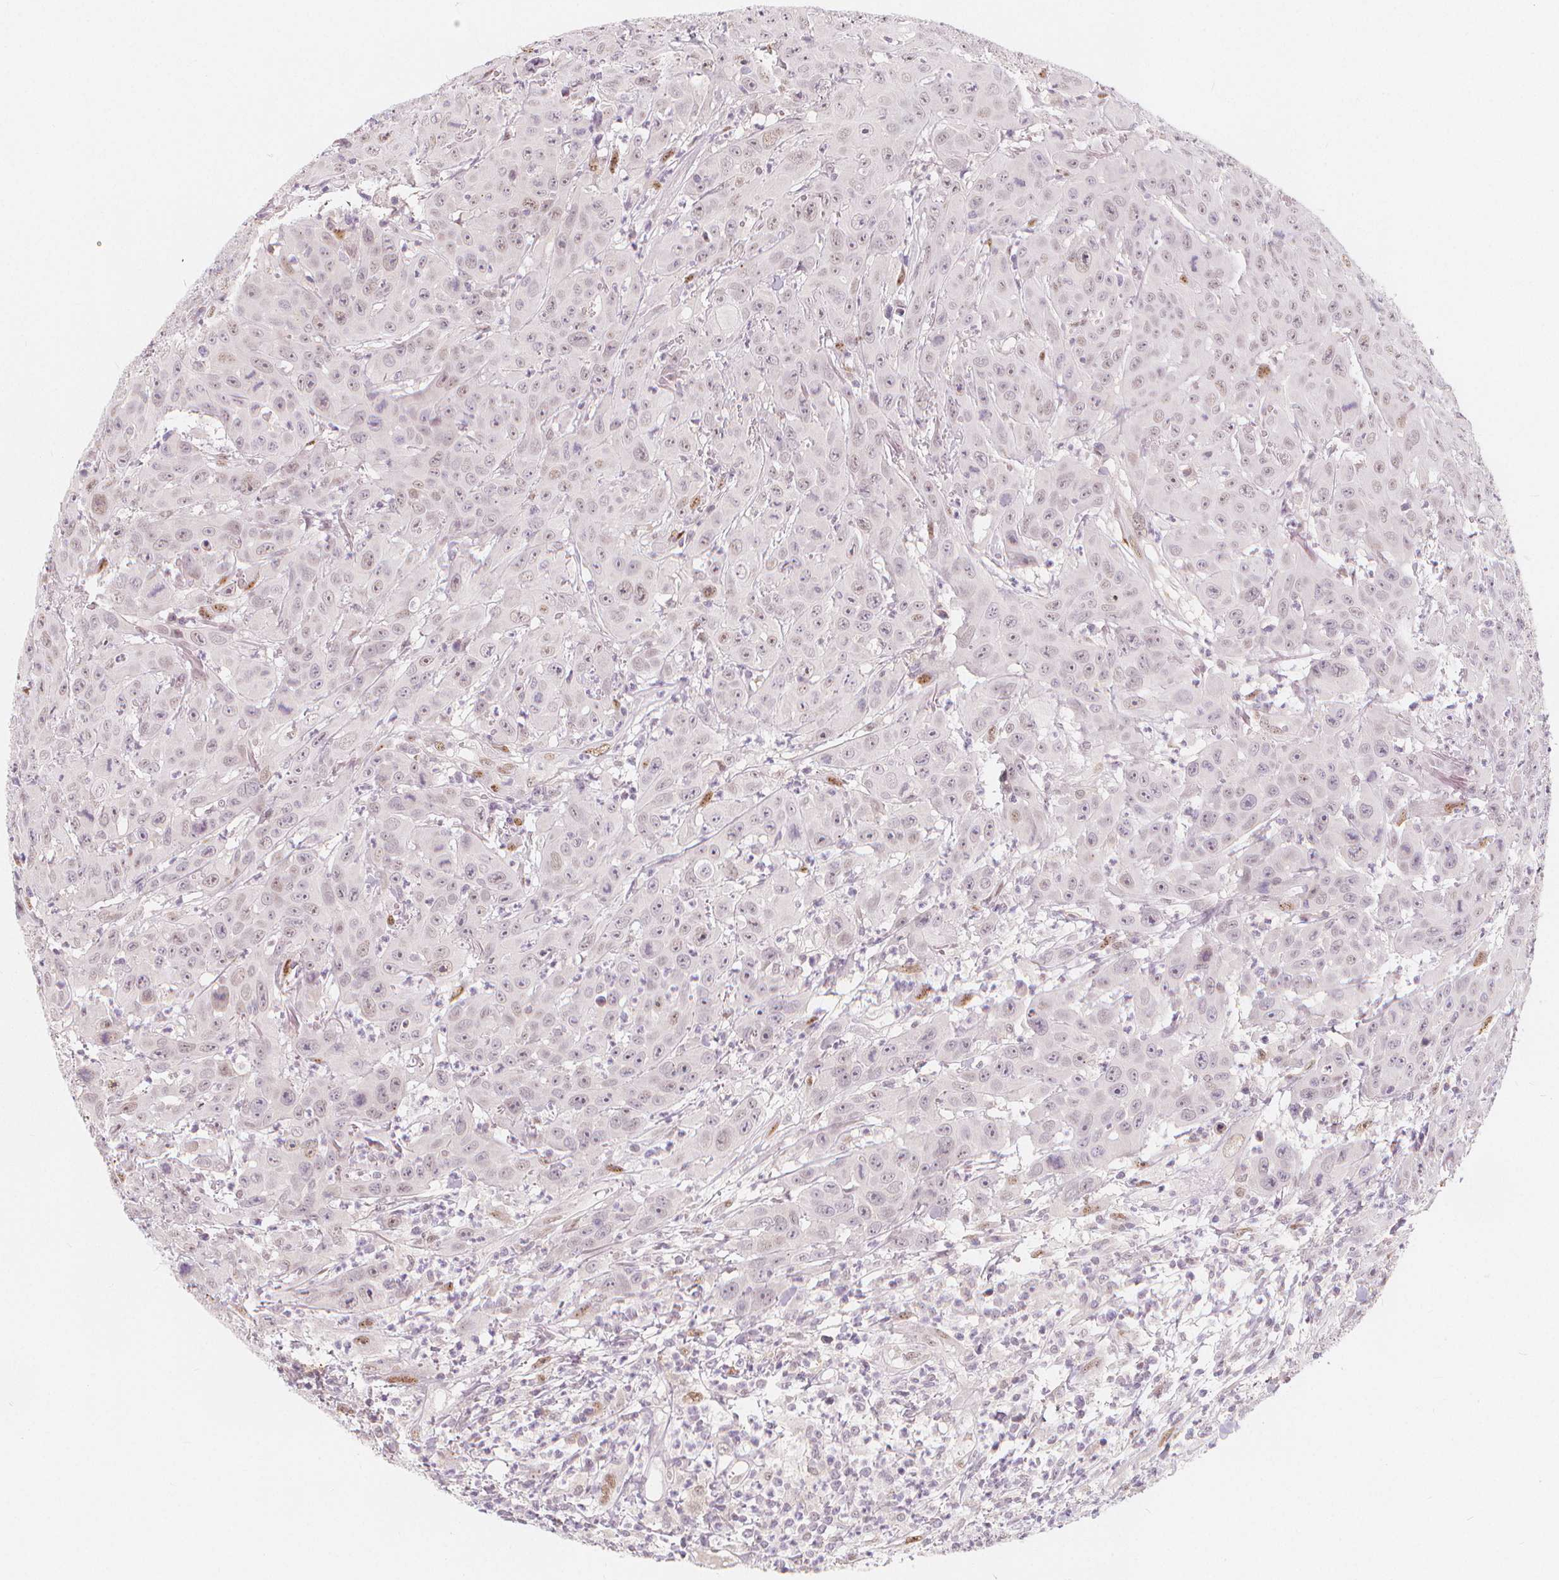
{"staining": {"intensity": "weak", "quantity": "25%-75%", "location": "nuclear"}, "tissue": "head and neck cancer", "cell_type": "Tumor cells", "image_type": "cancer", "snomed": [{"axis": "morphology", "description": "Squamous cell carcinoma, NOS"}, {"axis": "topography", "description": "Skin"}, {"axis": "topography", "description": "Head-Neck"}], "caption": "Weak nuclear protein positivity is identified in approximately 25%-75% of tumor cells in head and neck cancer (squamous cell carcinoma).", "gene": "DRC3", "patient": {"sex": "male", "age": 80}}